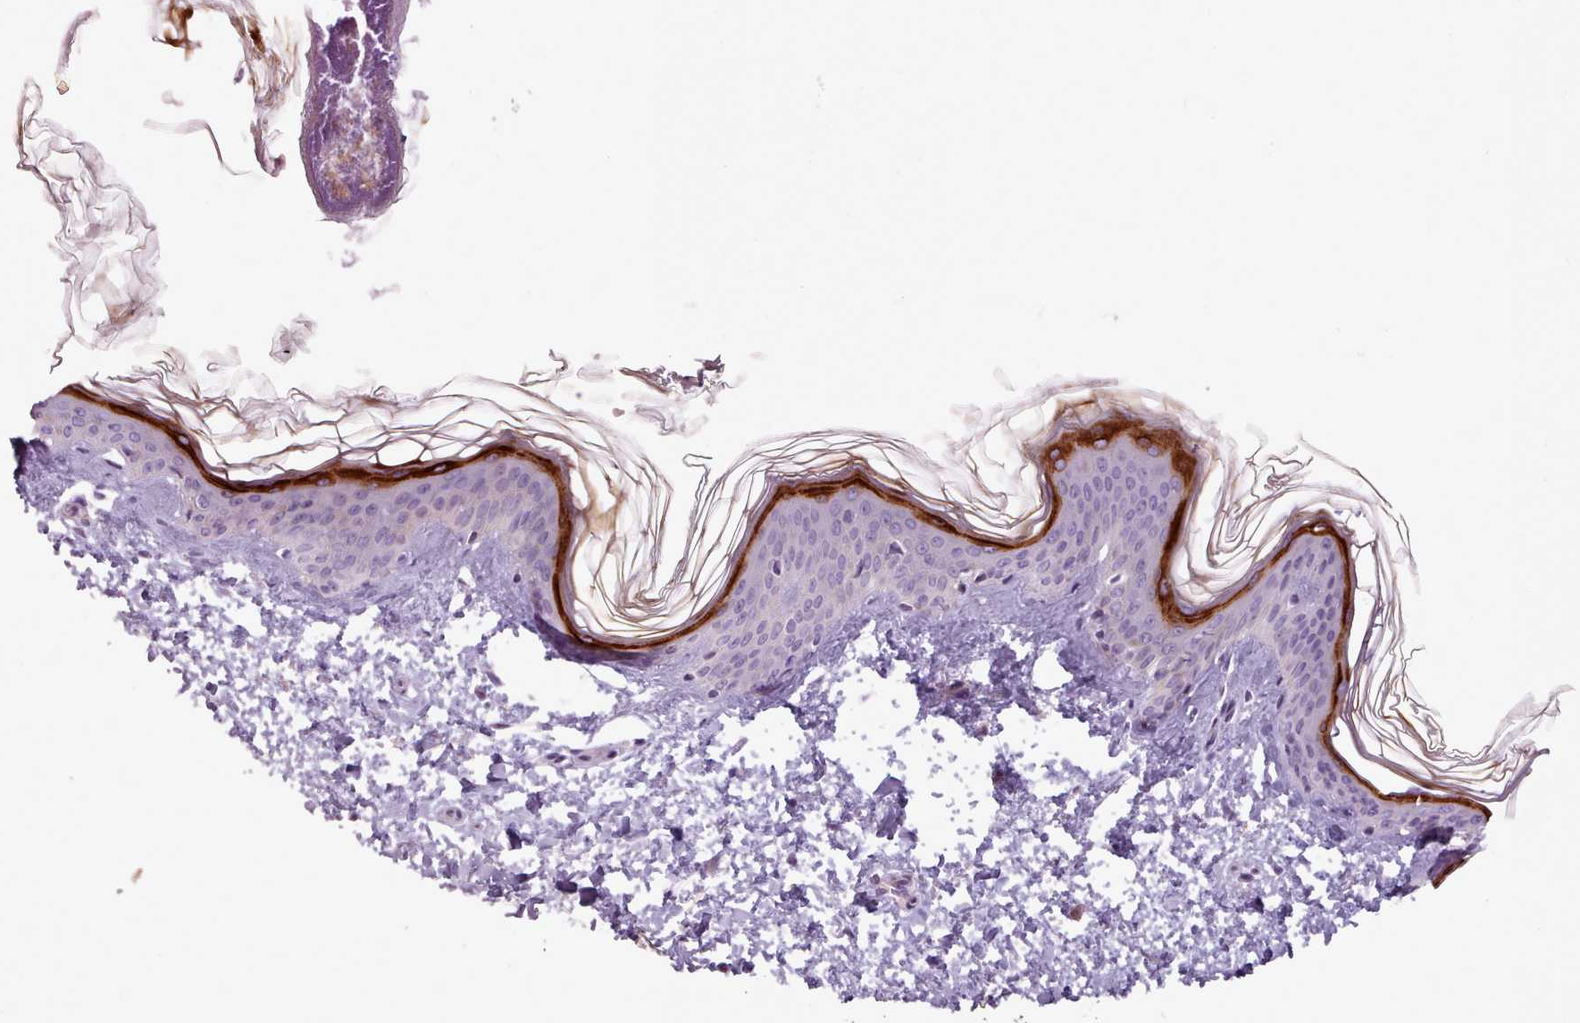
{"staining": {"intensity": "negative", "quantity": "none", "location": "none"}, "tissue": "skin", "cell_type": "Fibroblasts", "image_type": "normal", "snomed": [{"axis": "morphology", "description": "Normal tissue, NOS"}, {"axis": "topography", "description": "Skin"}], "caption": "Image shows no significant protein positivity in fibroblasts of normal skin.", "gene": "SLURP1", "patient": {"sex": "female", "age": 41}}